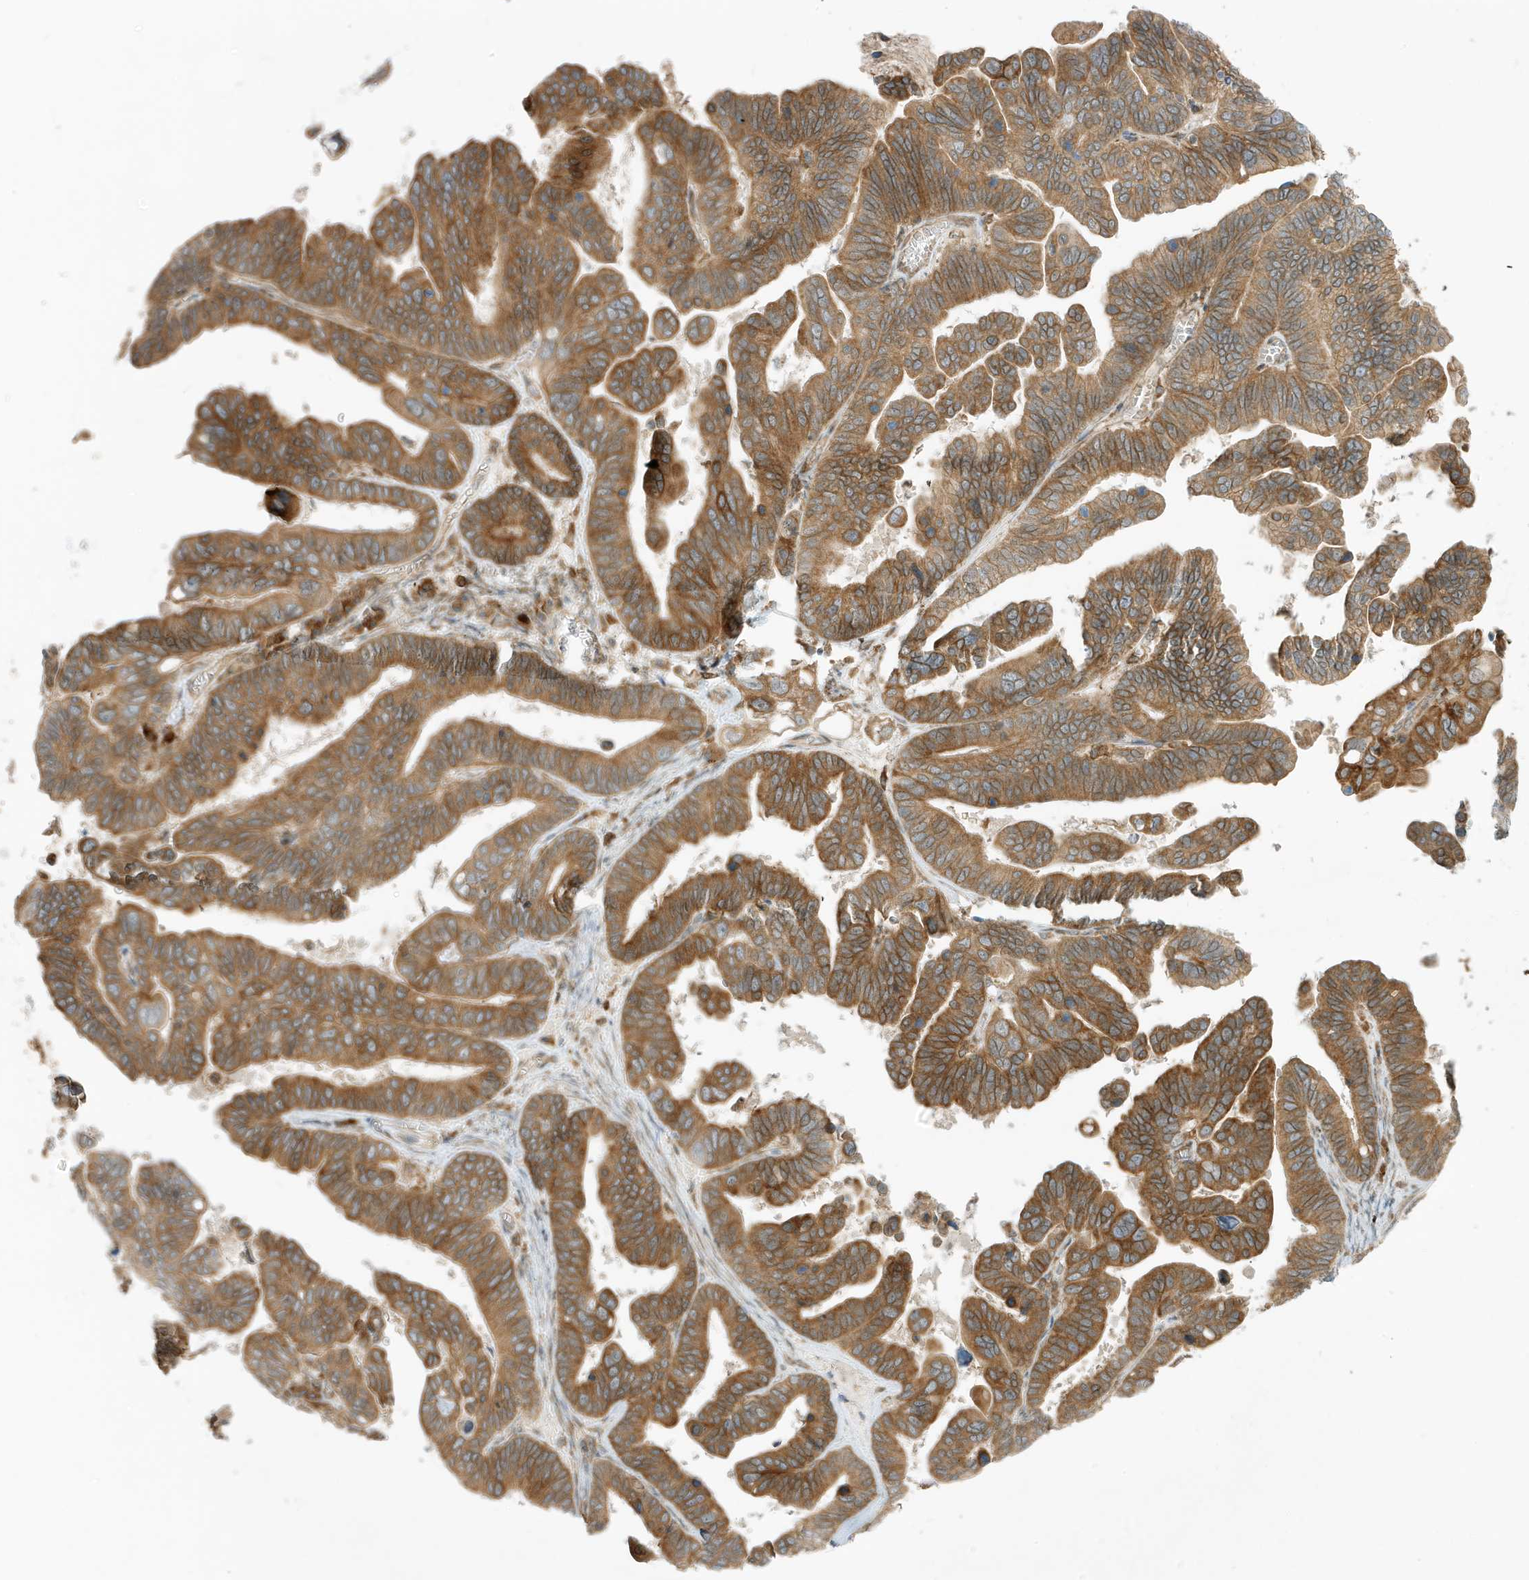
{"staining": {"intensity": "moderate", "quantity": ">75%", "location": "cytoplasmic/membranous"}, "tissue": "ovarian cancer", "cell_type": "Tumor cells", "image_type": "cancer", "snomed": [{"axis": "morphology", "description": "Cystadenocarcinoma, serous, NOS"}, {"axis": "topography", "description": "Ovary"}], "caption": "High-power microscopy captured an IHC micrograph of ovarian serous cystadenocarcinoma, revealing moderate cytoplasmic/membranous staining in about >75% of tumor cells.", "gene": "SCARF2", "patient": {"sex": "female", "age": 56}}